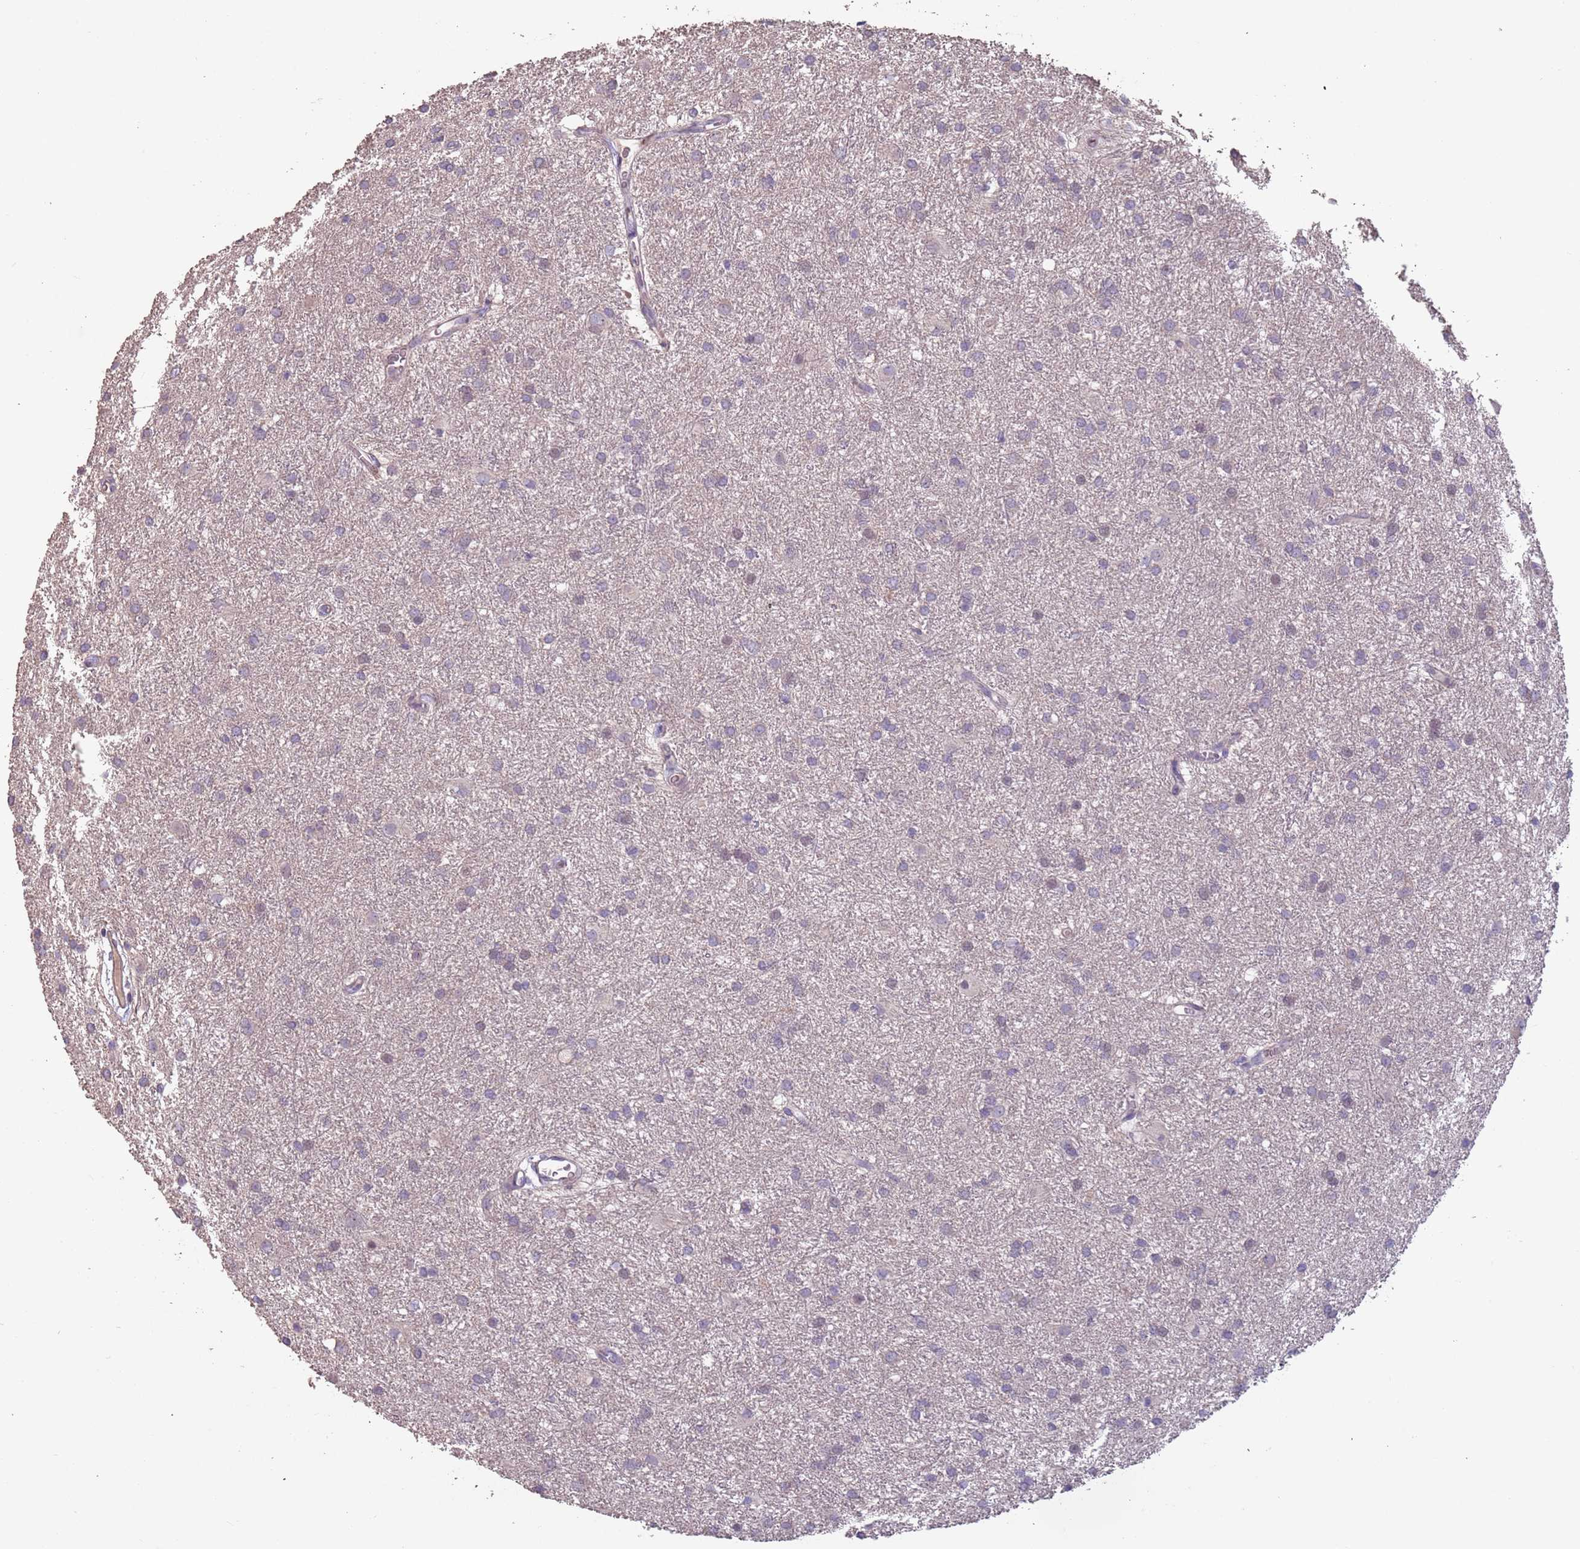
{"staining": {"intensity": "negative", "quantity": "none", "location": "none"}, "tissue": "glioma", "cell_type": "Tumor cells", "image_type": "cancer", "snomed": [{"axis": "morphology", "description": "Glioma, malignant, High grade"}, {"axis": "topography", "description": "Brain"}], "caption": "Immunohistochemical staining of human malignant glioma (high-grade) shows no significant expression in tumor cells.", "gene": "MBD3L1", "patient": {"sex": "female", "age": 50}}